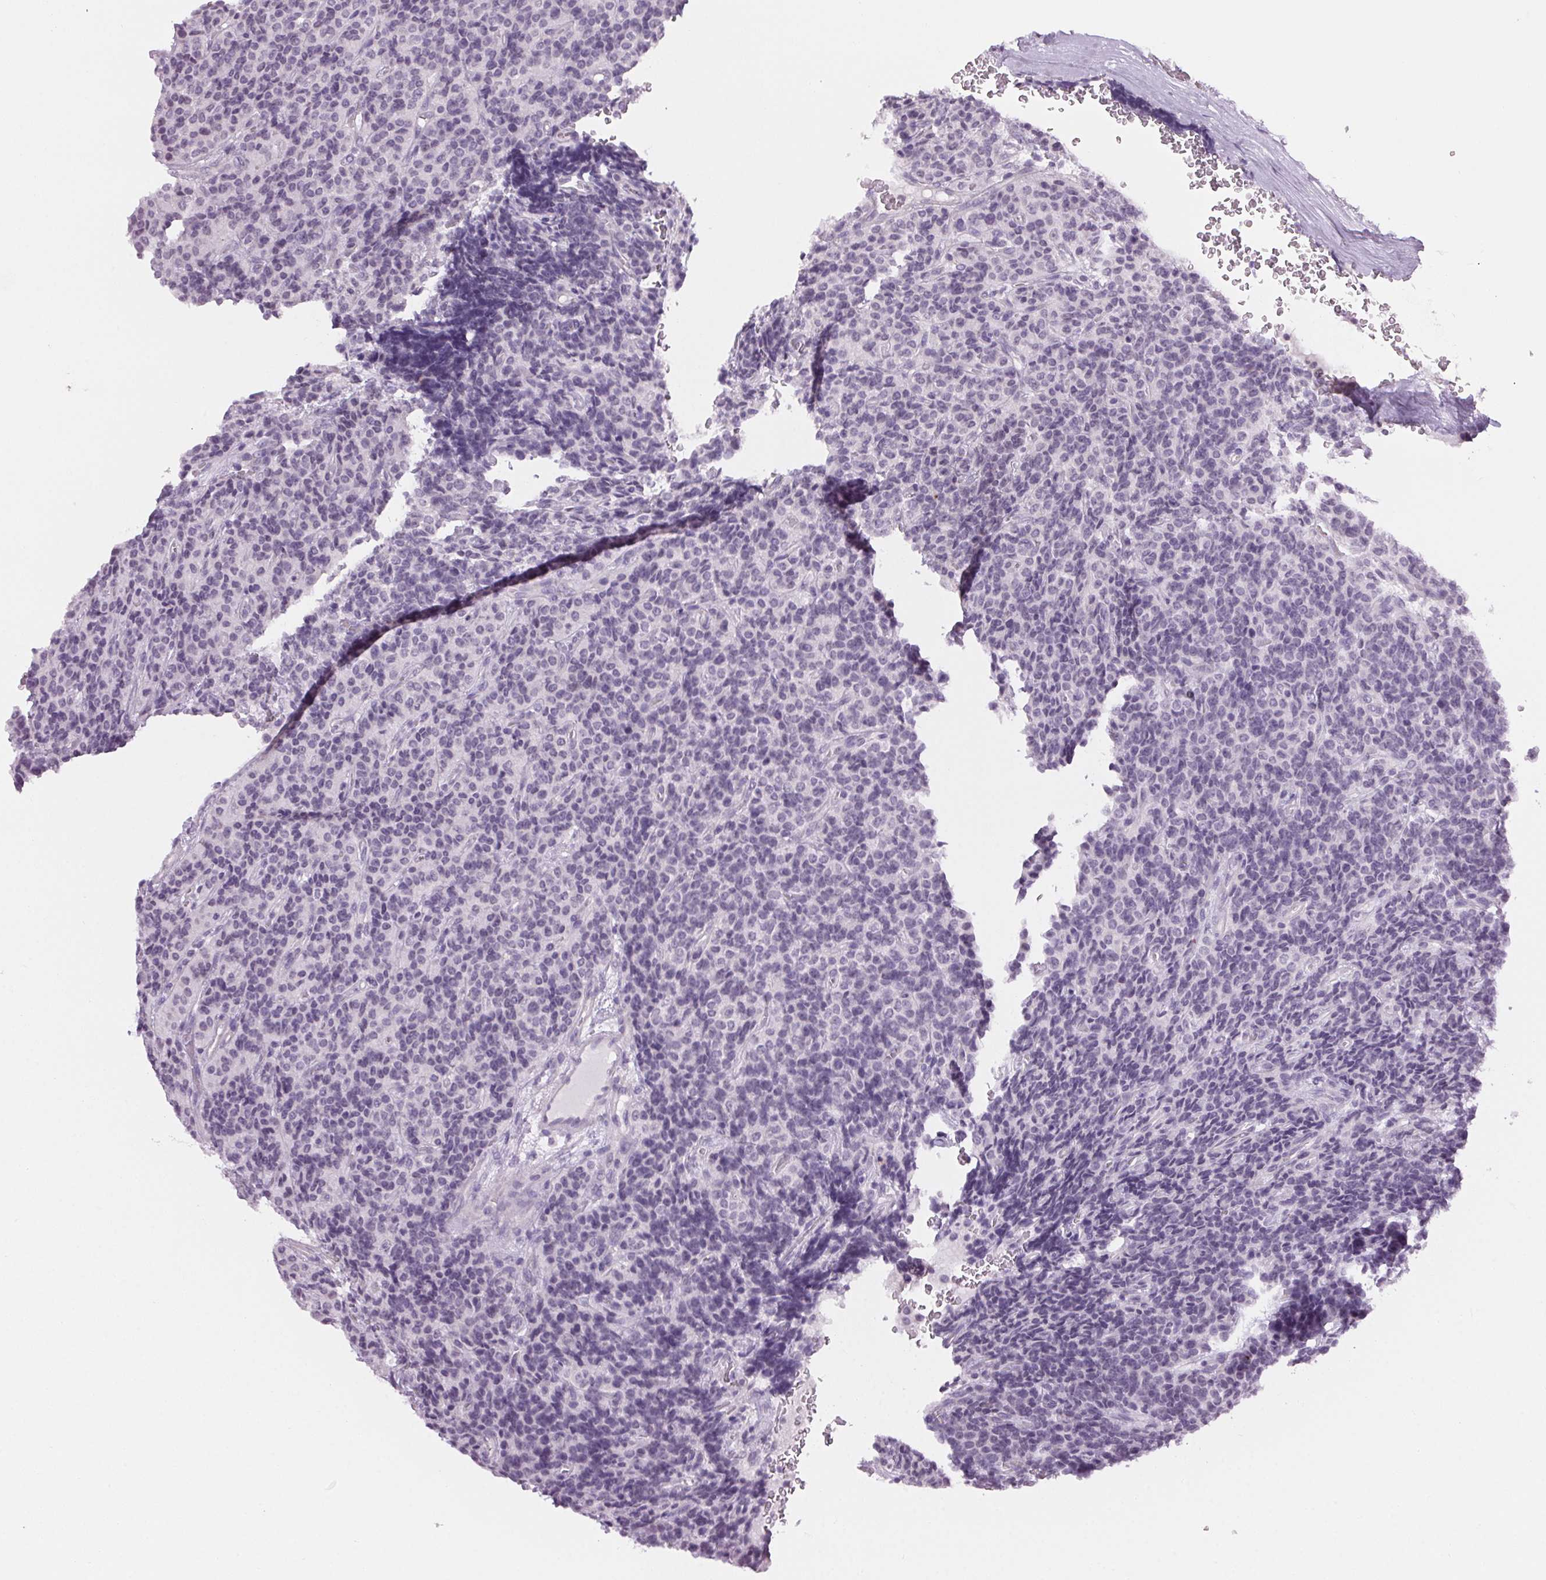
{"staining": {"intensity": "negative", "quantity": "none", "location": "none"}, "tissue": "carcinoid", "cell_type": "Tumor cells", "image_type": "cancer", "snomed": [{"axis": "morphology", "description": "Carcinoid, malignant, NOS"}, {"axis": "topography", "description": "Pancreas"}], "caption": "Immunohistochemical staining of human malignant carcinoid demonstrates no significant positivity in tumor cells. Brightfield microscopy of immunohistochemistry stained with DAB (3,3'-diaminobenzidine) (brown) and hematoxylin (blue), captured at high magnification.", "gene": "MPO", "patient": {"sex": "male", "age": 36}}